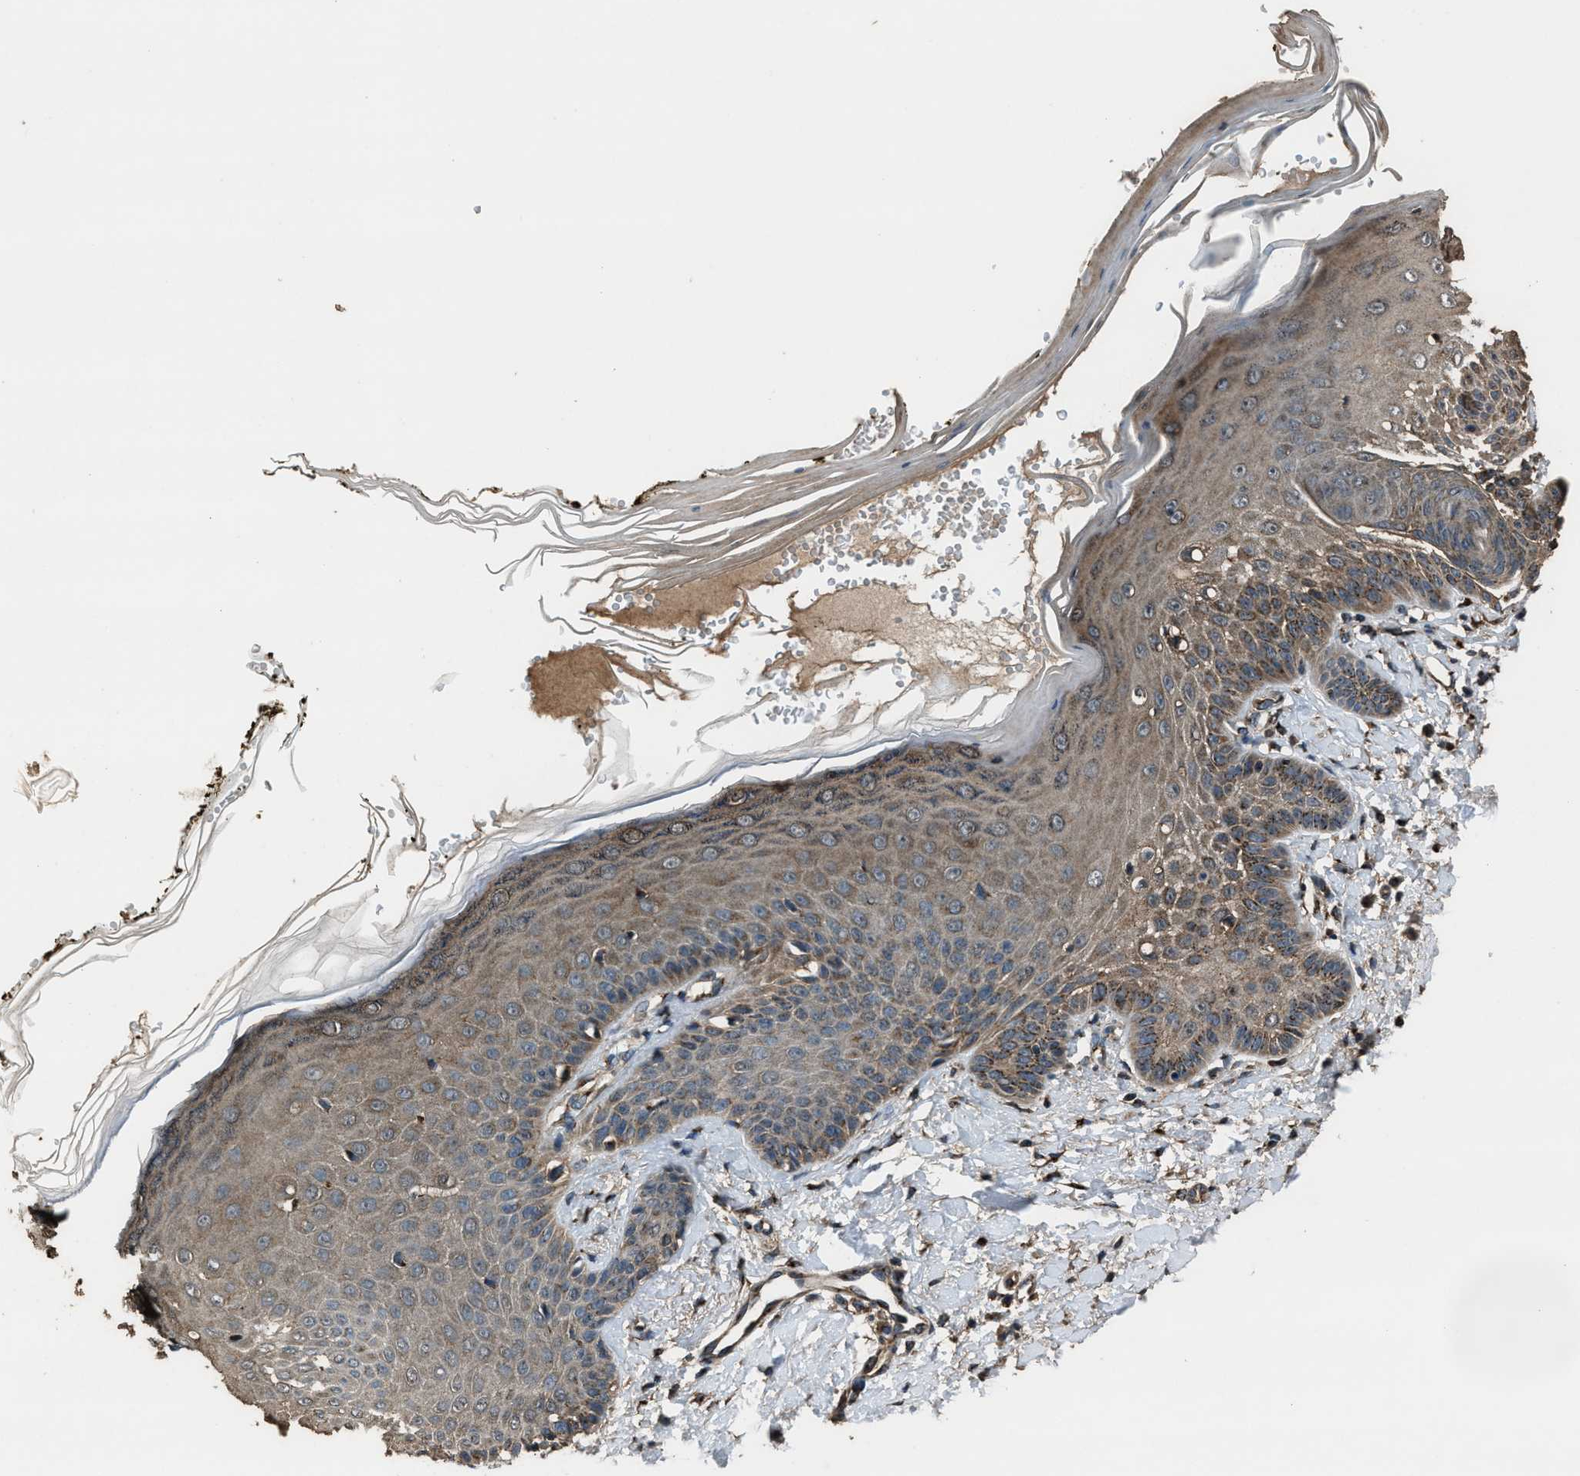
{"staining": {"intensity": "moderate", "quantity": ">75%", "location": "cytoplasmic/membranous"}, "tissue": "skin", "cell_type": "Fibroblasts", "image_type": "normal", "snomed": [{"axis": "morphology", "description": "Normal tissue, NOS"}, {"axis": "topography", "description": "Skin"}, {"axis": "topography", "description": "Peripheral nerve tissue"}], "caption": "Protein analysis of benign skin displays moderate cytoplasmic/membranous expression in approximately >75% of fibroblasts. (DAB (3,3'-diaminobenzidine) = brown stain, brightfield microscopy at high magnification).", "gene": "SLC38A10", "patient": {"sex": "male", "age": 24}}